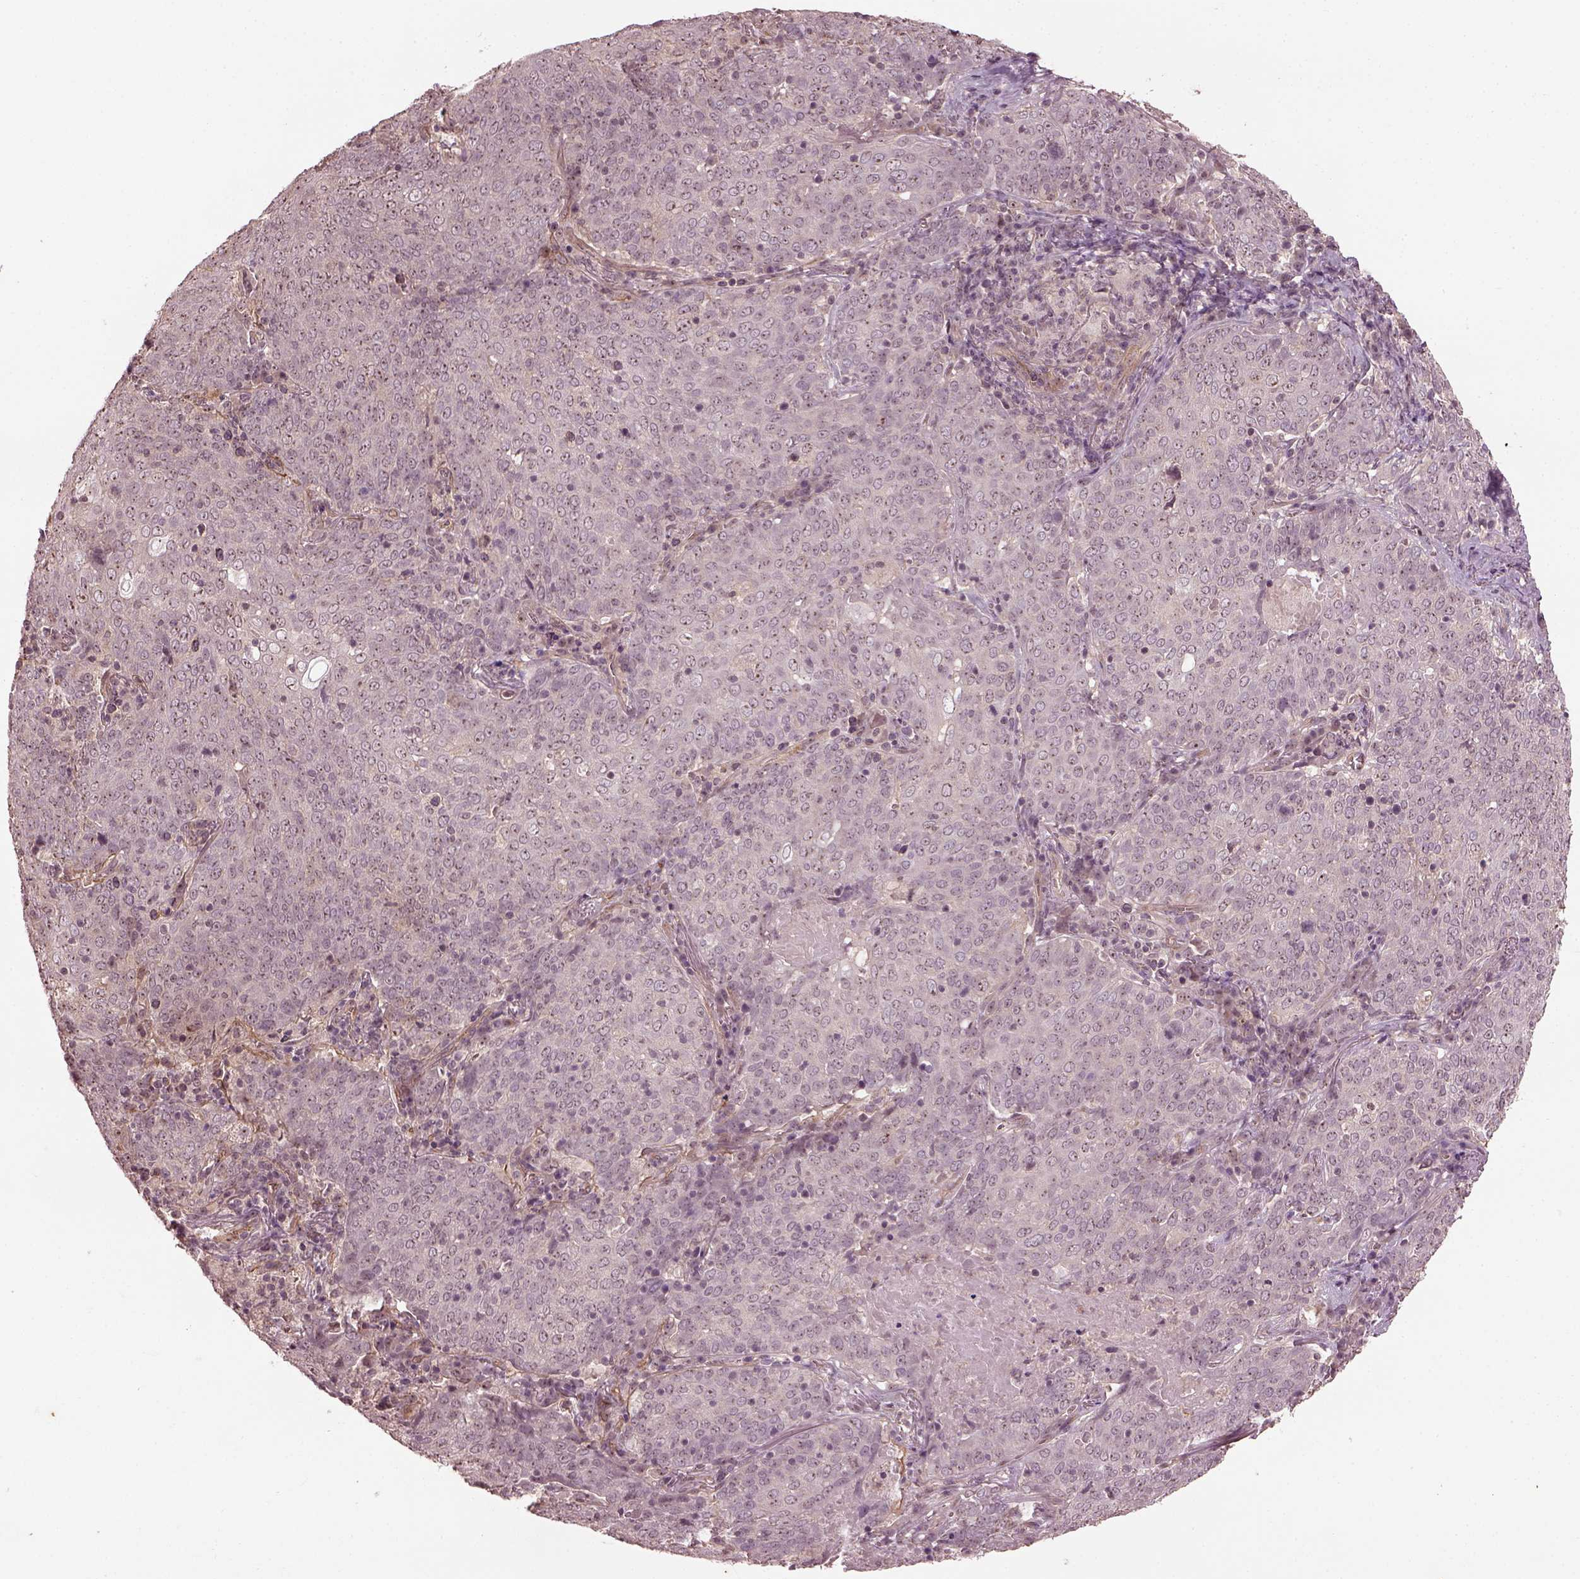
{"staining": {"intensity": "weak", "quantity": "25%-75%", "location": "nuclear"}, "tissue": "lung cancer", "cell_type": "Tumor cells", "image_type": "cancer", "snomed": [{"axis": "morphology", "description": "Squamous cell carcinoma, NOS"}, {"axis": "topography", "description": "Lung"}], "caption": "Weak nuclear positivity for a protein is appreciated in approximately 25%-75% of tumor cells of lung cancer (squamous cell carcinoma) using immunohistochemistry (IHC).", "gene": "GNRH1", "patient": {"sex": "male", "age": 82}}